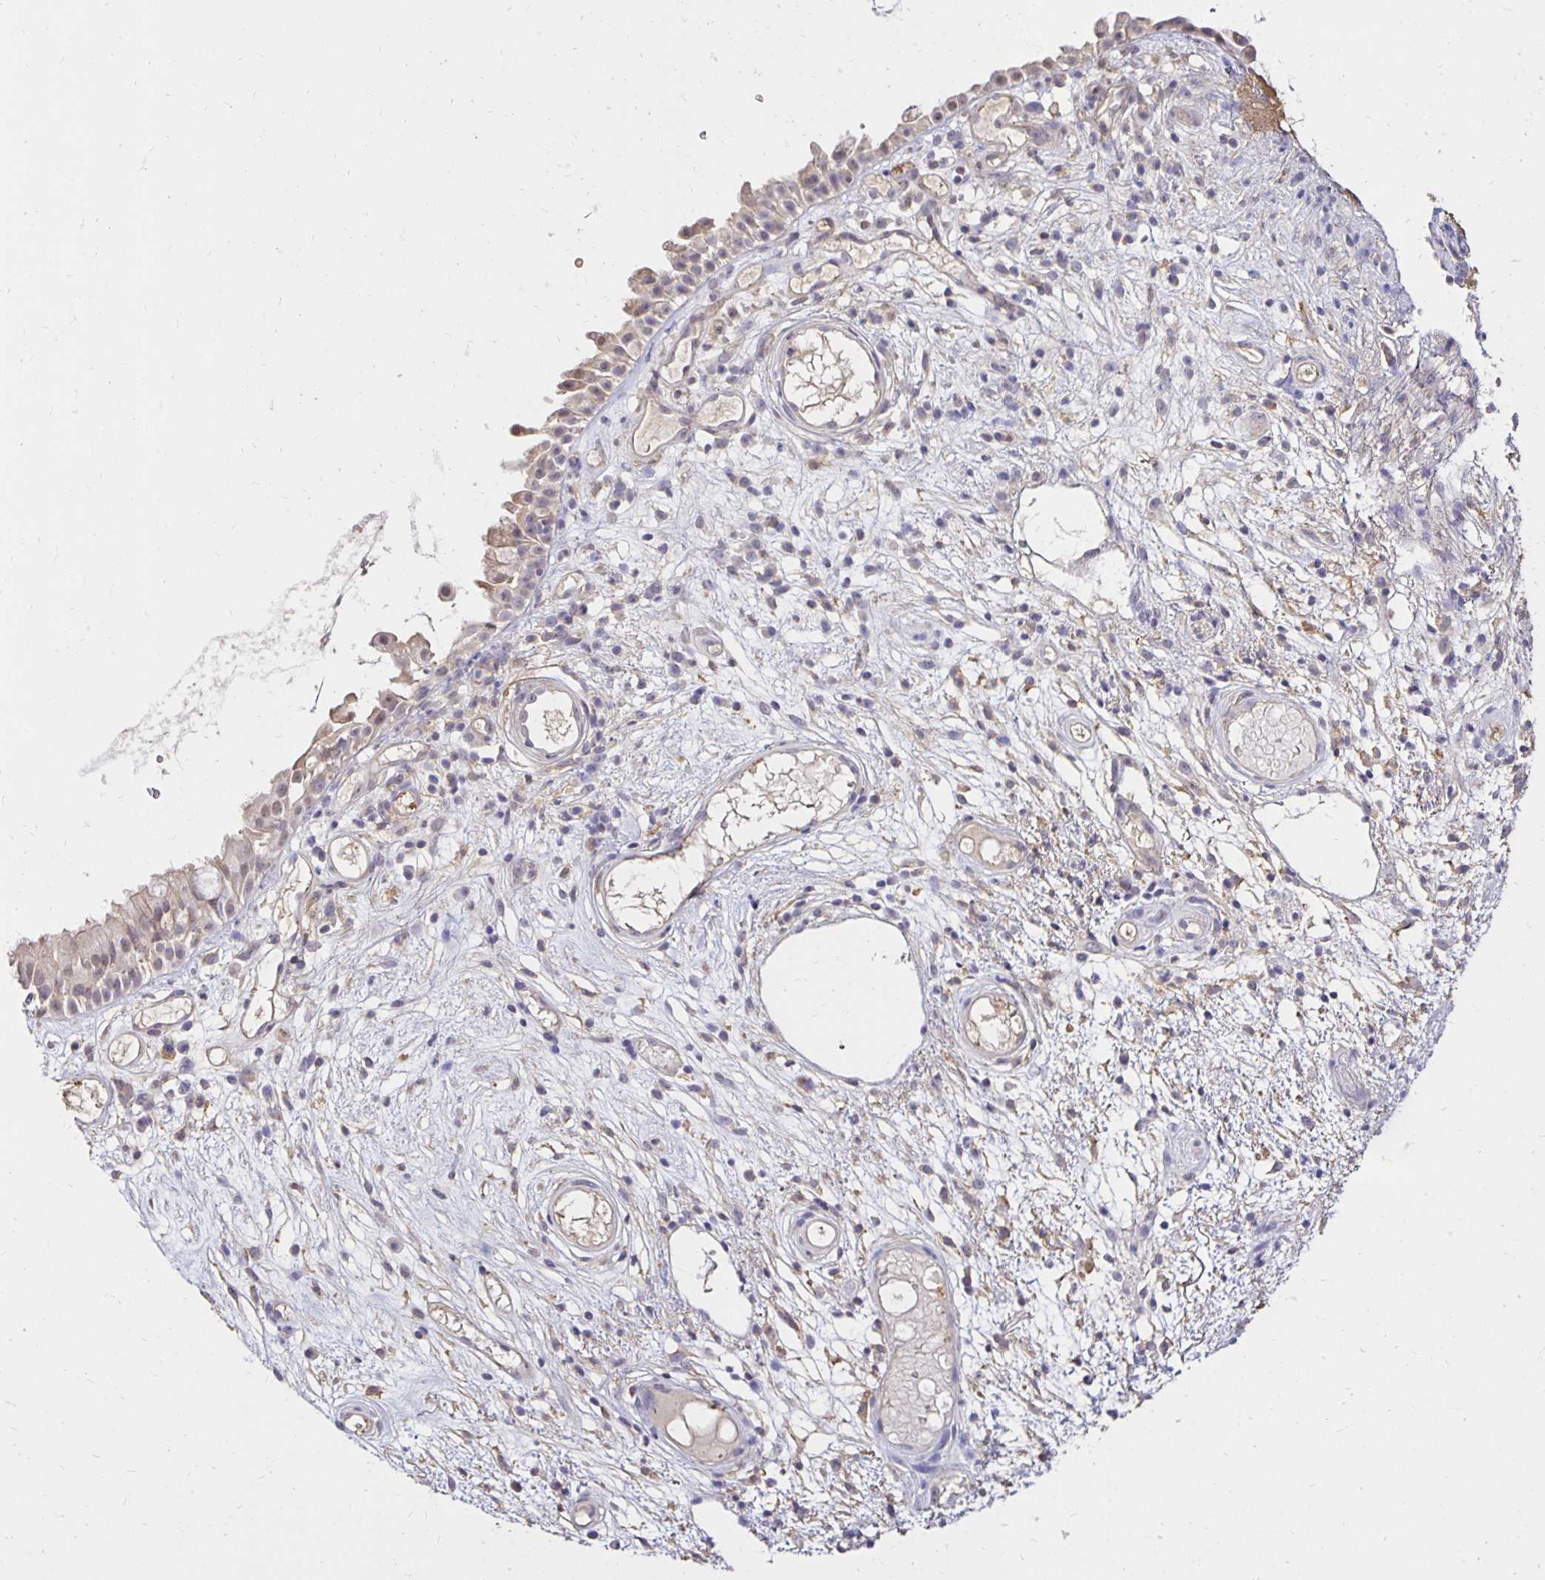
{"staining": {"intensity": "weak", "quantity": "<25%", "location": "cytoplasmic/membranous,nuclear"}, "tissue": "nasopharynx", "cell_type": "Respiratory epithelial cells", "image_type": "normal", "snomed": [{"axis": "morphology", "description": "Normal tissue, NOS"}, {"axis": "morphology", "description": "Inflammation, NOS"}, {"axis": "topography", "description": "Nasopharynx"}], "caption": "High magnification brightfield microscopy of unremarkable nasopharynx stained with DAB (3,3'-diaminobenzidine) (brown) and counterstained with hematoxylin (blue): respiratory epithelial cells show no significant positivity. (DAB immunohistochemistry (IHC), high magnification).", "gene": "PNPLA3", "patient": {"sex": "male", "age": 54}}